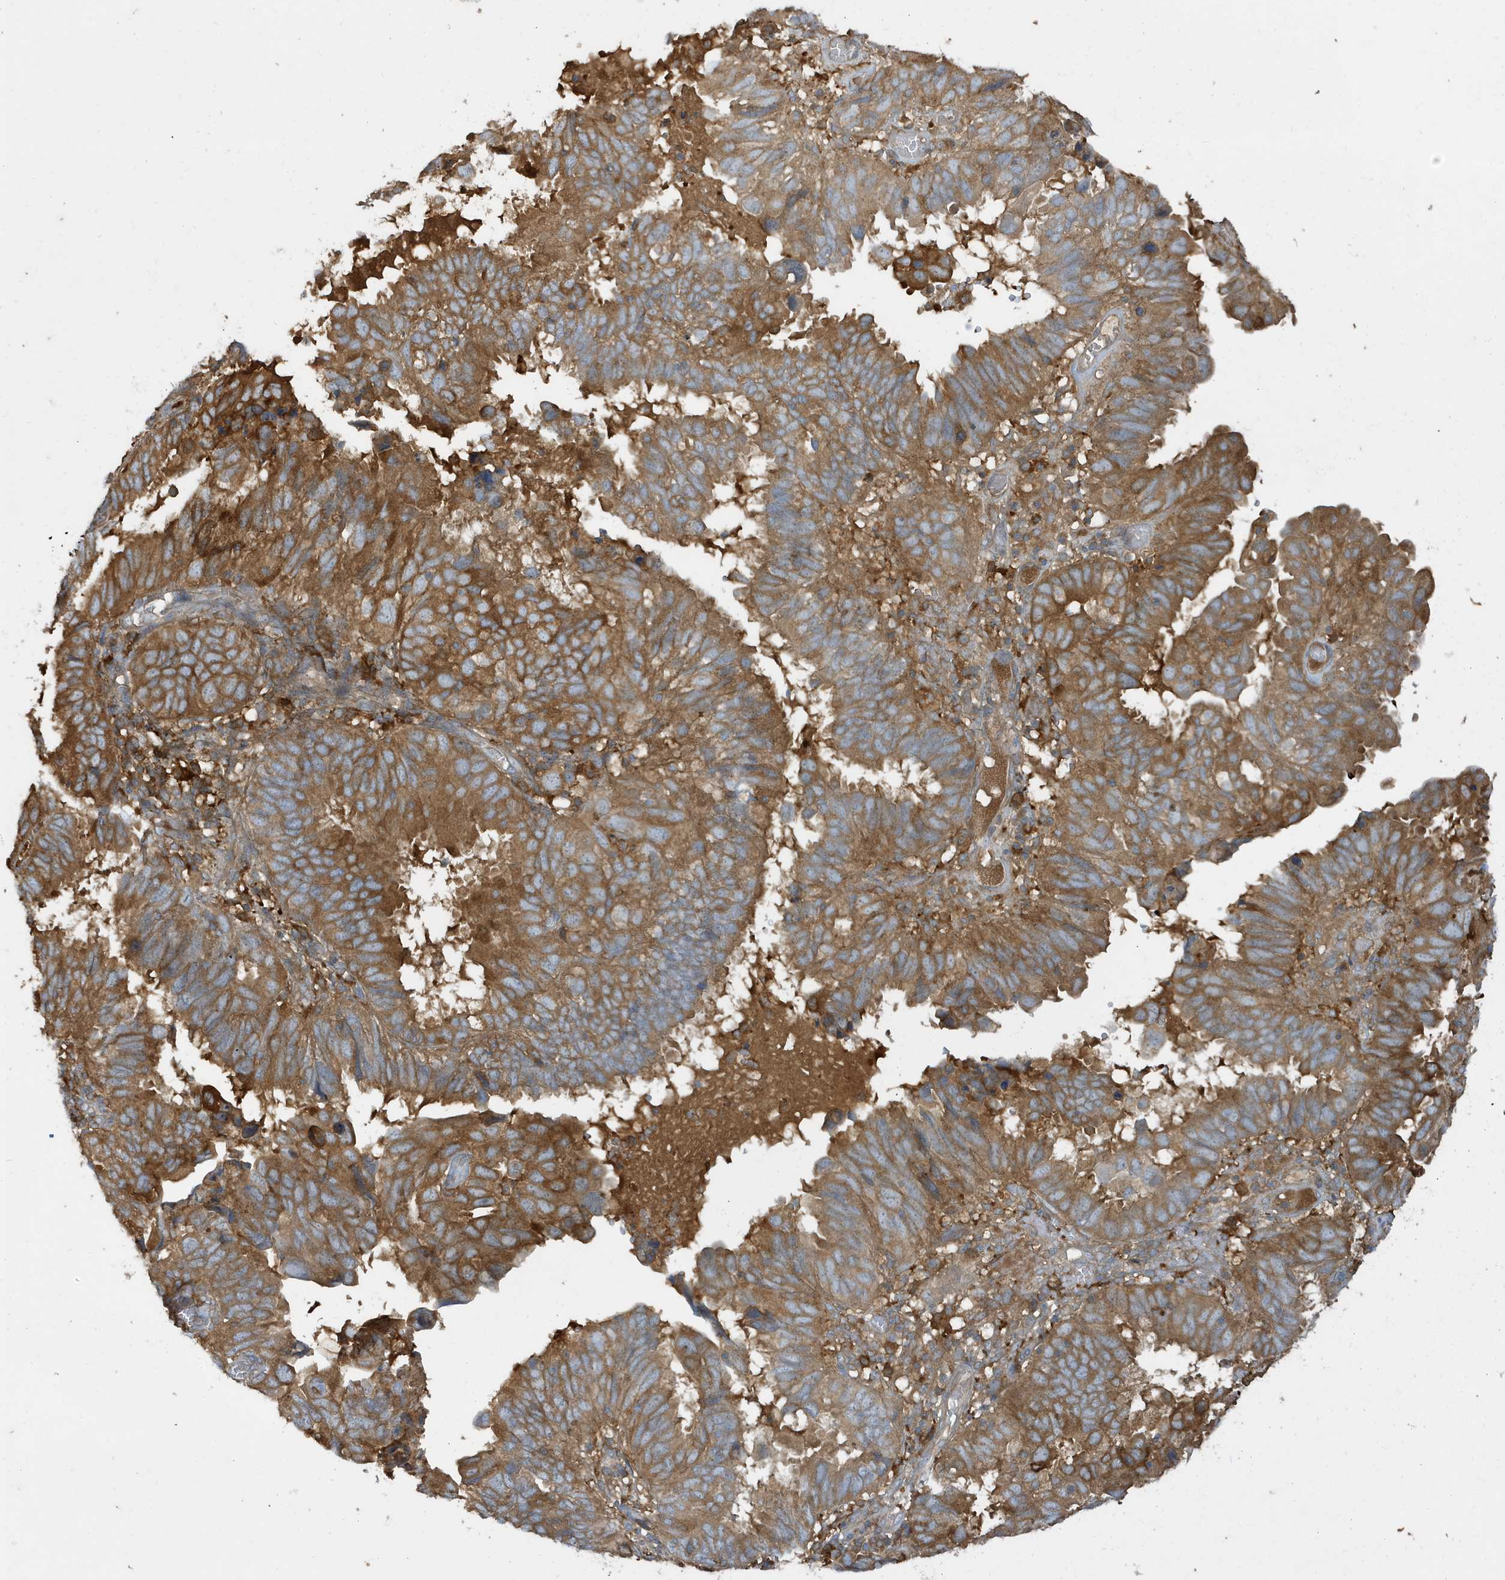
{"staining": {"intensity": "moderate", "quantity": ">75%", "location": "cytoplasmic/membranous"}, "tissue": "endometrial cancer", "cell_type": "Tumor cells", "image_type": "cancer", "snomed": [{"axis": "morphology", "description": "Adenocarcinoma, NOS"}, {"axis": "topography", "description": "Uterus"}], "caption": "A high-resolution image shows IHC staining of endometrial cancer (adenocarcinoma), which demonstrates moderate cytoplasmic/membranous expression in approximately >75% of tumor cells.", "gene": "ABTB1", "patient": {"sex": "female", "age": 77}}